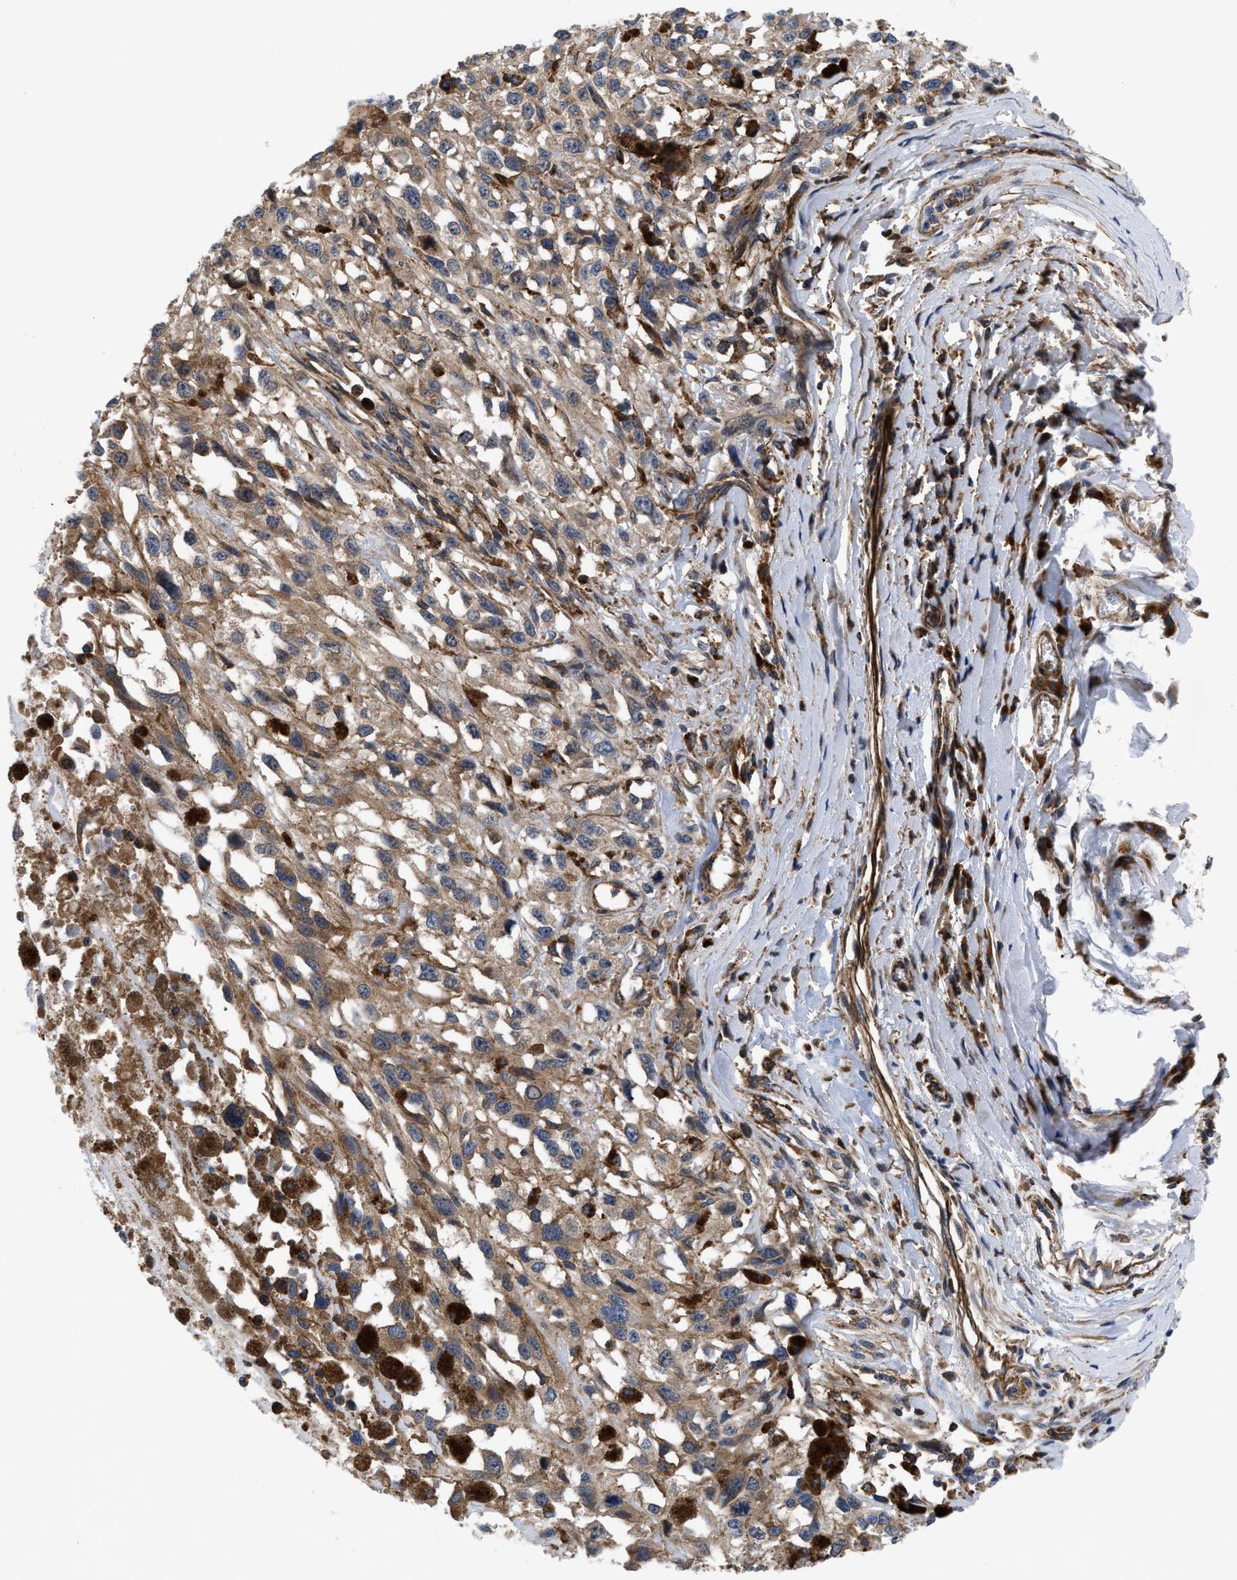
{"staining": {"intensity": "weak", "quantity": ">75%", "location": "cytoplasmic/membranous"}, "tissue": "melanoma", "cell_type": "Tumor cells", "image_type": "cancer", "snomed": [{"axis": "morphology", "description": "Malignant melanoma, Metastatic site"}, {"axis": "topography", "description": "Lymph node"}], "caption": "Human malignant melanoma (metastatic site) stained with a protein marker displays weak staining in tumor cells.", "gene": "SPAST", "patient": {"sex": "male", "age": 59}}